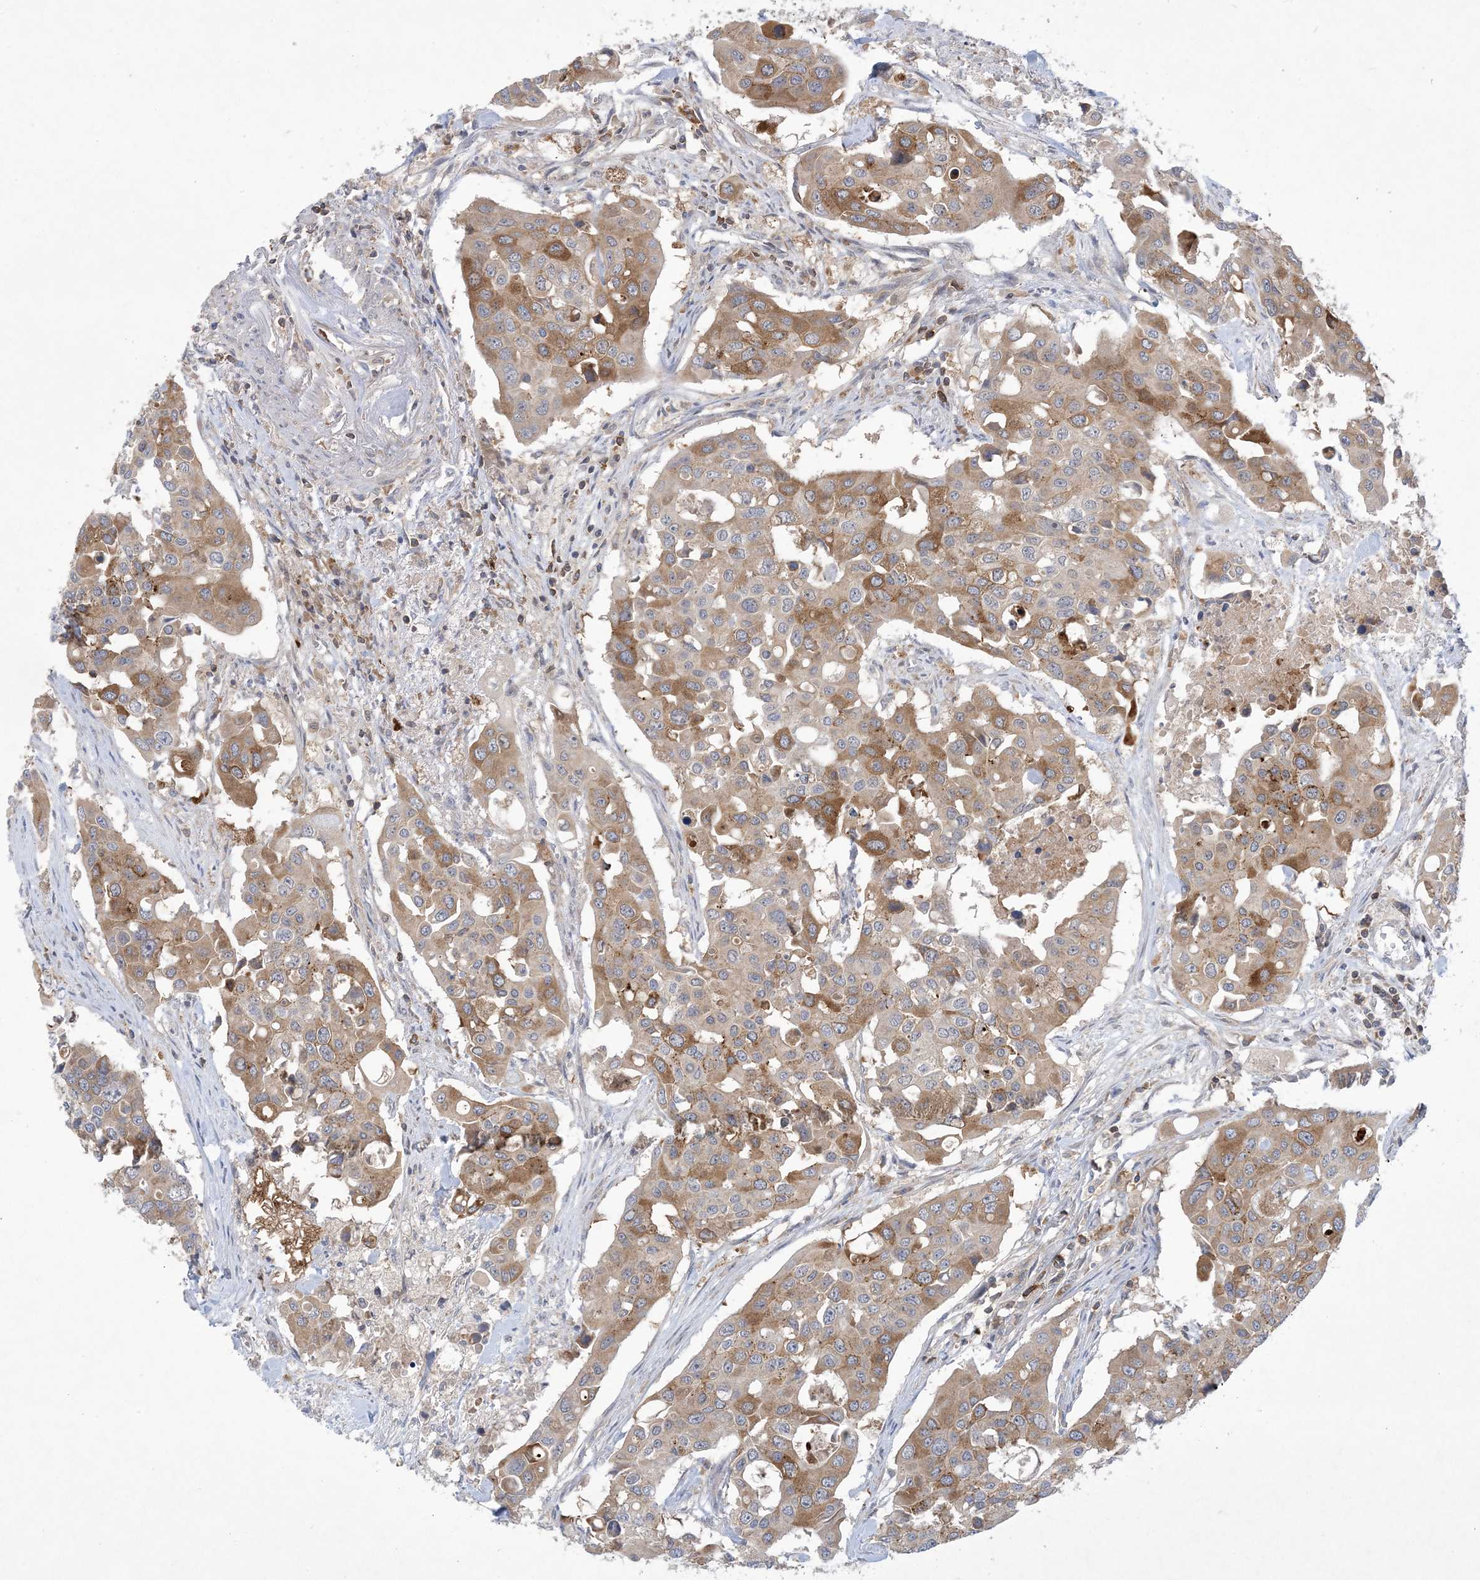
{"staining": {"intensity": "moderate", "quantity": "25%-75%", "location": "cytoplasmic/membranous"}, "tissue": "colorectal cancer", "cell_type": "Tumor cells", "image_type": "cancer", "snomed": [{"axis": "morphology", "description": "Adenocarcinoma, NOS"}, {"axis": "topography", "description": "Colon"}], "caption": "Protein expression analysis of human colorectal cancer reveals moderate cytoplasmic/membranous expression in approximately 25%-75% of tumor cells.", "gene": "AOC1", "patient": {"sex": "male", "age": 77}}